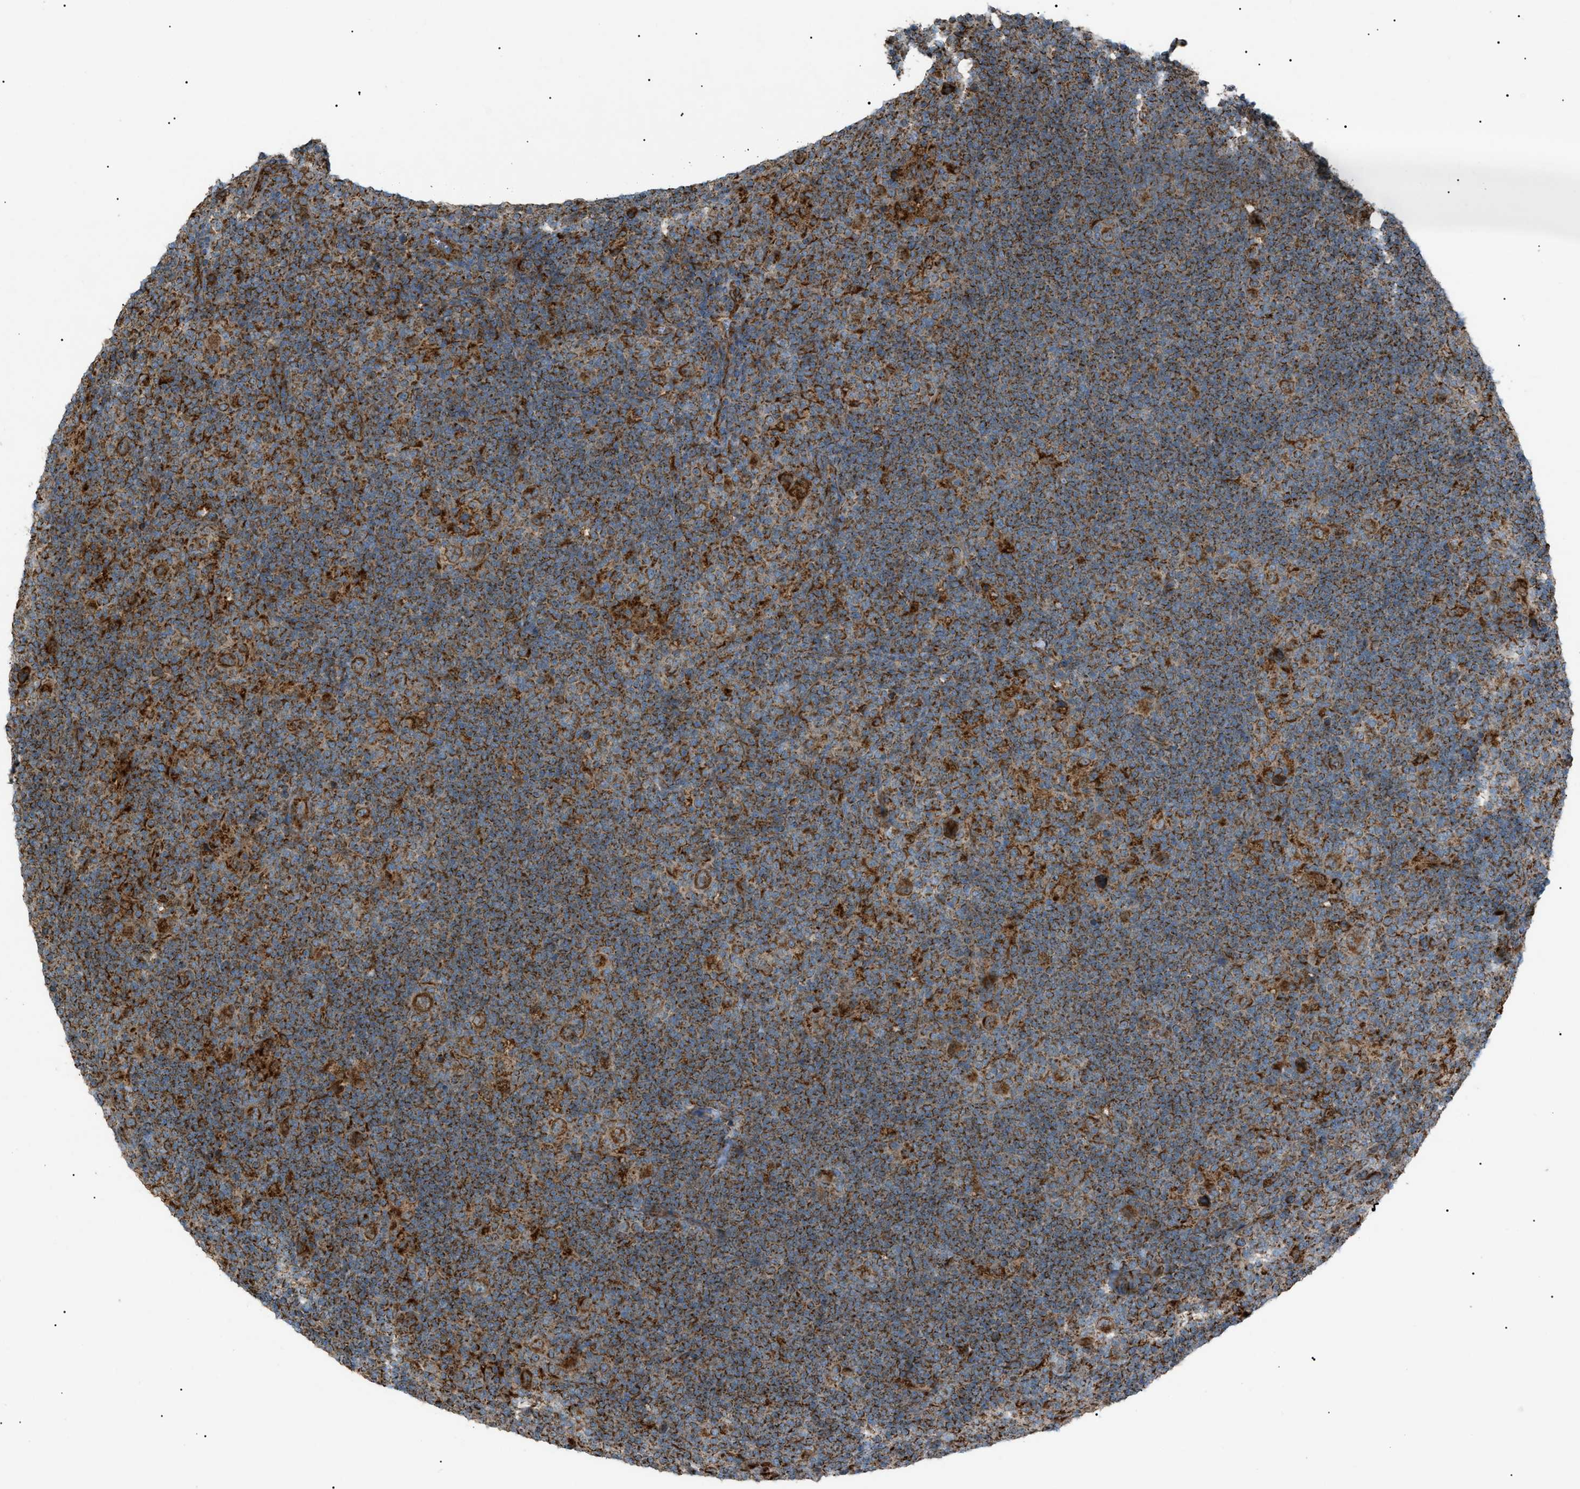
{"staining": {"intensity": "strong", "quantity": ">75%", "location": "cytoplasmic/membranous"}, "tissue": "lymphoma", "cell_type": "Tumor cells", "image_type": "cancer", "snomed": [{"axis": "morphology", "description": "Hodgkin's disease, NOS"}, {"axis": "topography", "description": "Lymph node"}], "caption": "A photomicrograph showing strong cytoplasmic/membranous positivity in about >75% of tumor cells in Hodgkin's disease, as visualized by brown immunohistochemical staining.", "gene": "C1GALT1C1", "patient": {"sex": "female", "age": 57}}